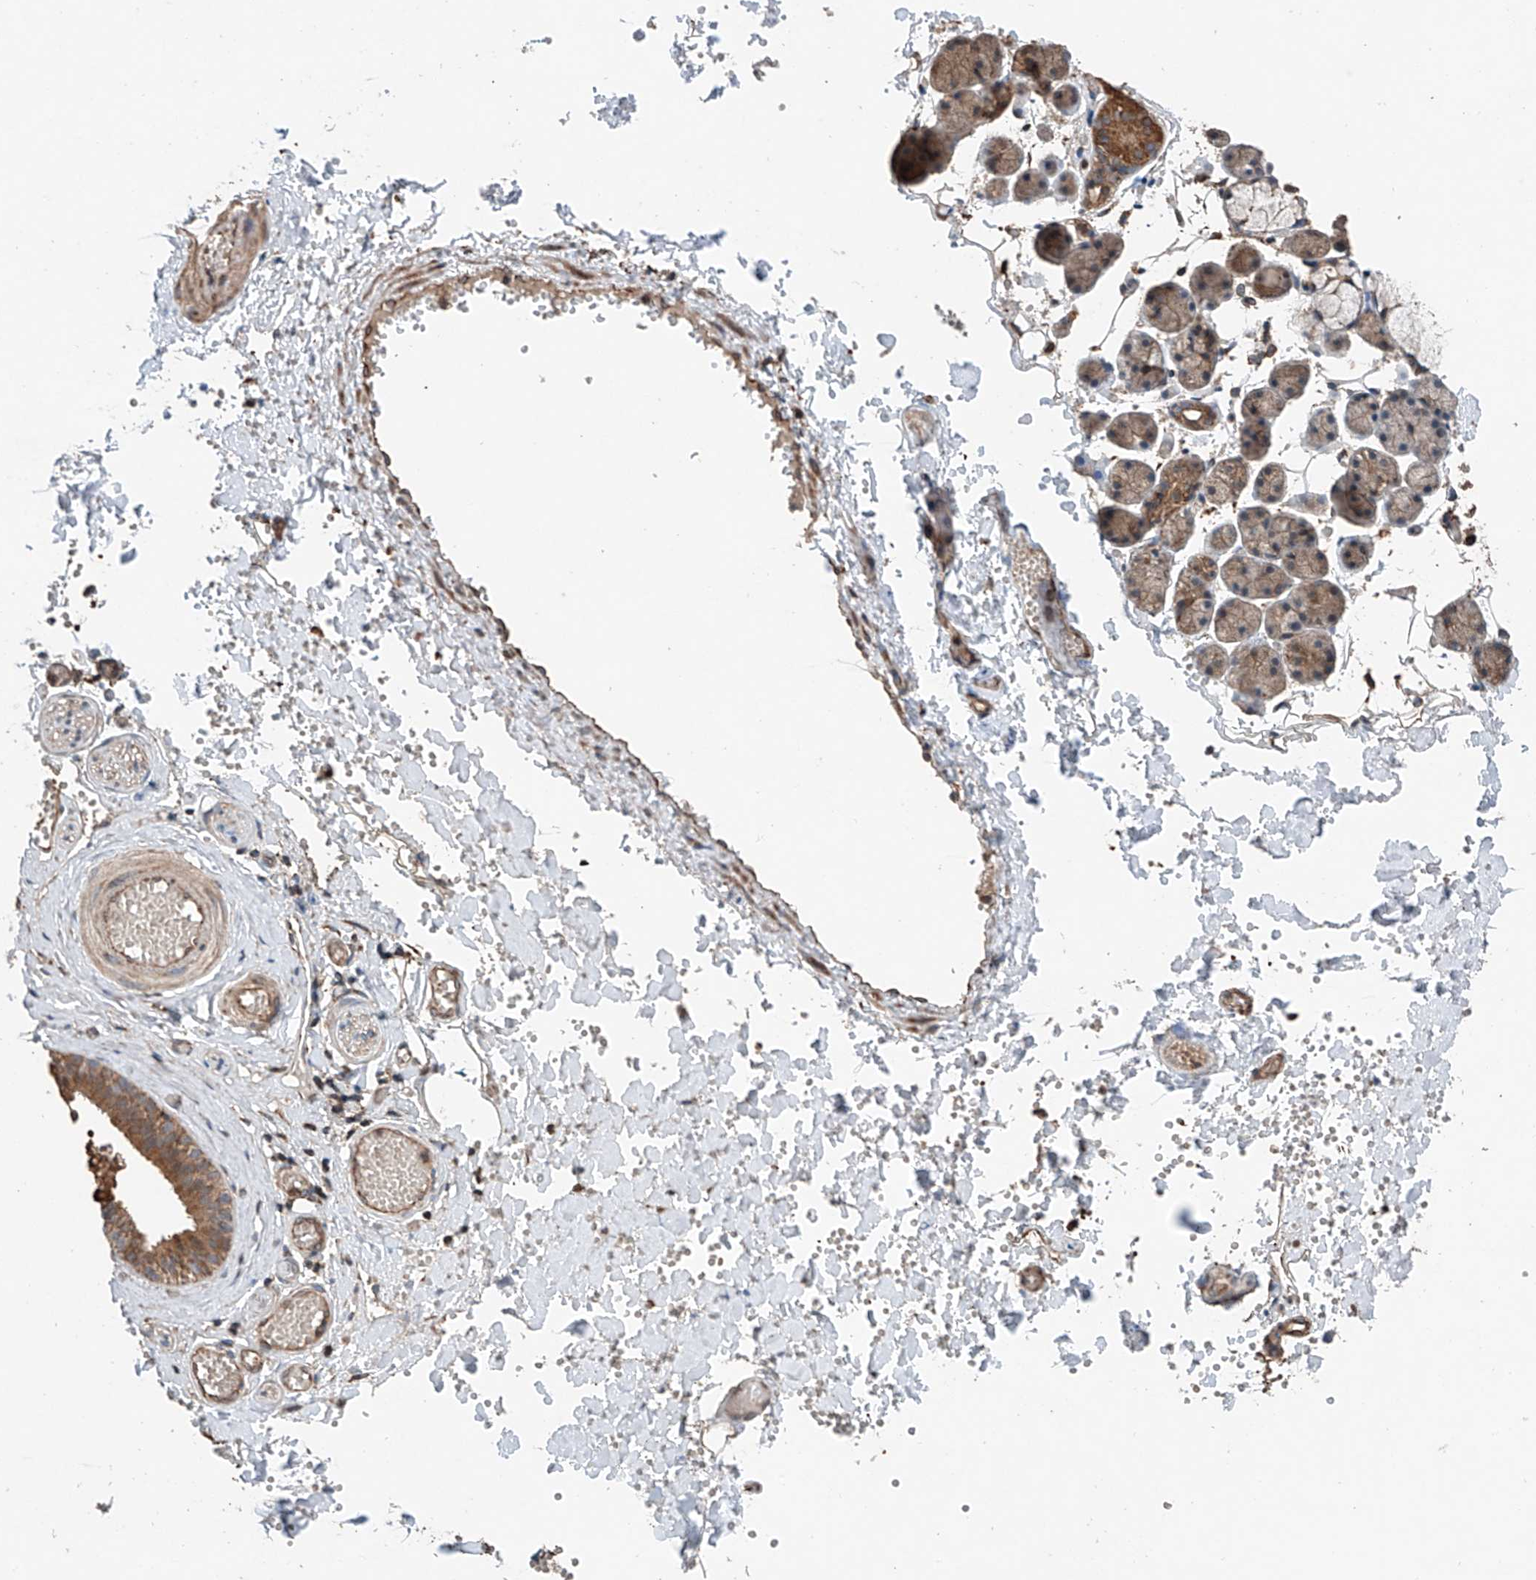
{"staining": {"intensity": "moderate", "quantity": "25%-75%", "location": "cytoplasmic/membranous"}, "tissue": "salivary gland", "cell_type": "Glandular cells", "image_type": "normal", "snomed": [{"axis": "morphology", "description": "Normal tissue, NOS"}, {"axis": "topography", "description": "Salivary gland"}], "caption": "A high-resolution micrograph shows immunohistochemistry staining of normal salivary gland, which exhibits moderate cytoplasmic/membranous expression in about 25%-75% of glandular cells.", "gene": "AP4B1", "patient": {"sex": "female", "age": 33}}